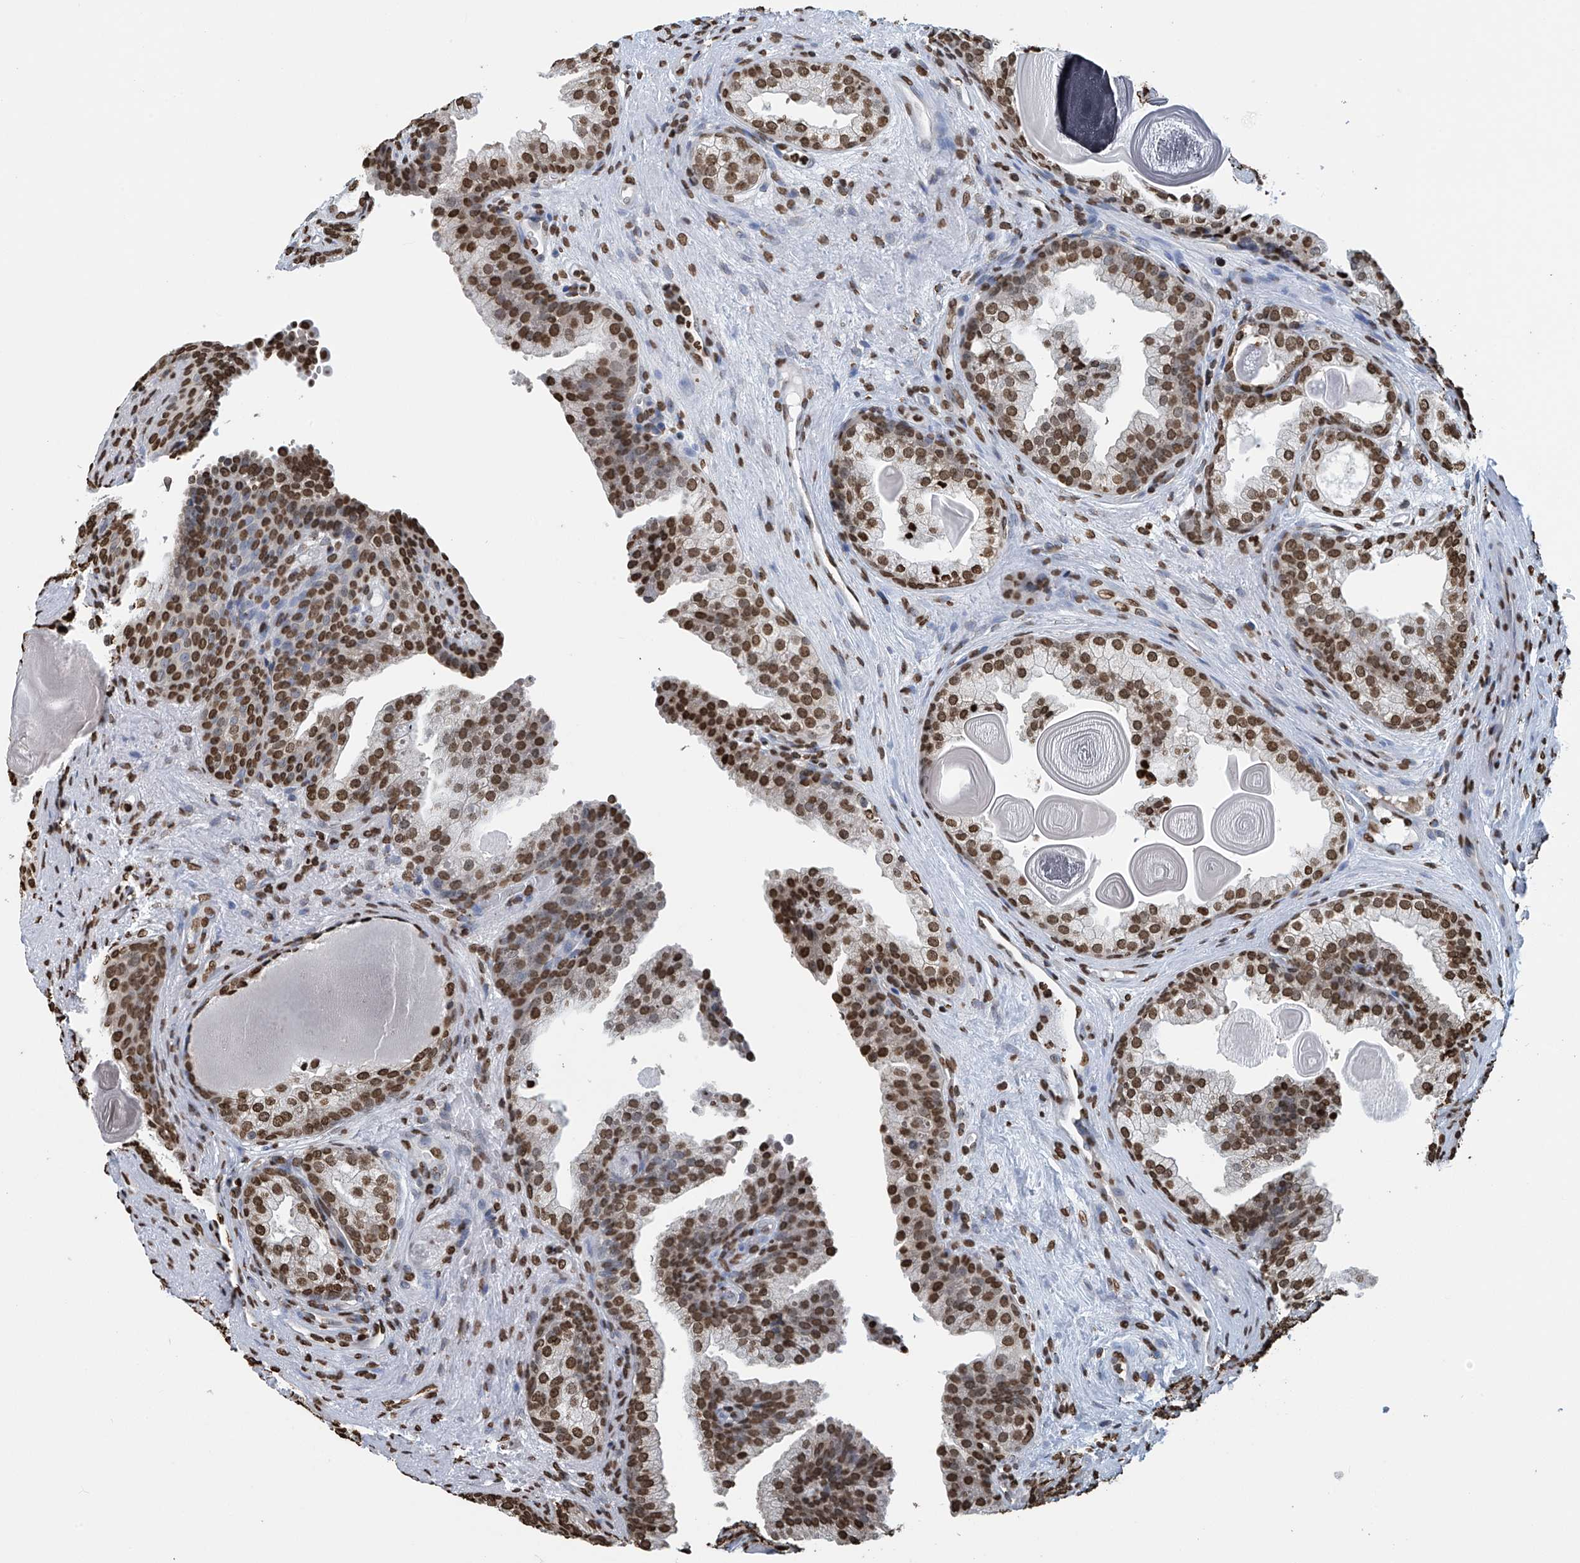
{"staining": {"intensity": "strong", "quantity": ">75%", "location": "nuclear"}, "tissue": "prostate cancer", "cell_type": "Tumor cells", "image_type": "cancer", "snomed": [{"axis": "morphology", "description": "Adenocarcinoma, High grade"}, {"axis": "topography", "description": "Prostate"}], "caption": "Prostate cancer was stained to show a protein in brown. There is high levels of strong nuclear expression in about >75% of tumor cells. (IHC, brightfield microscopy, high magnification).", "gene": "DPPA2", "patient": {"sex": "male", "age": 62}}